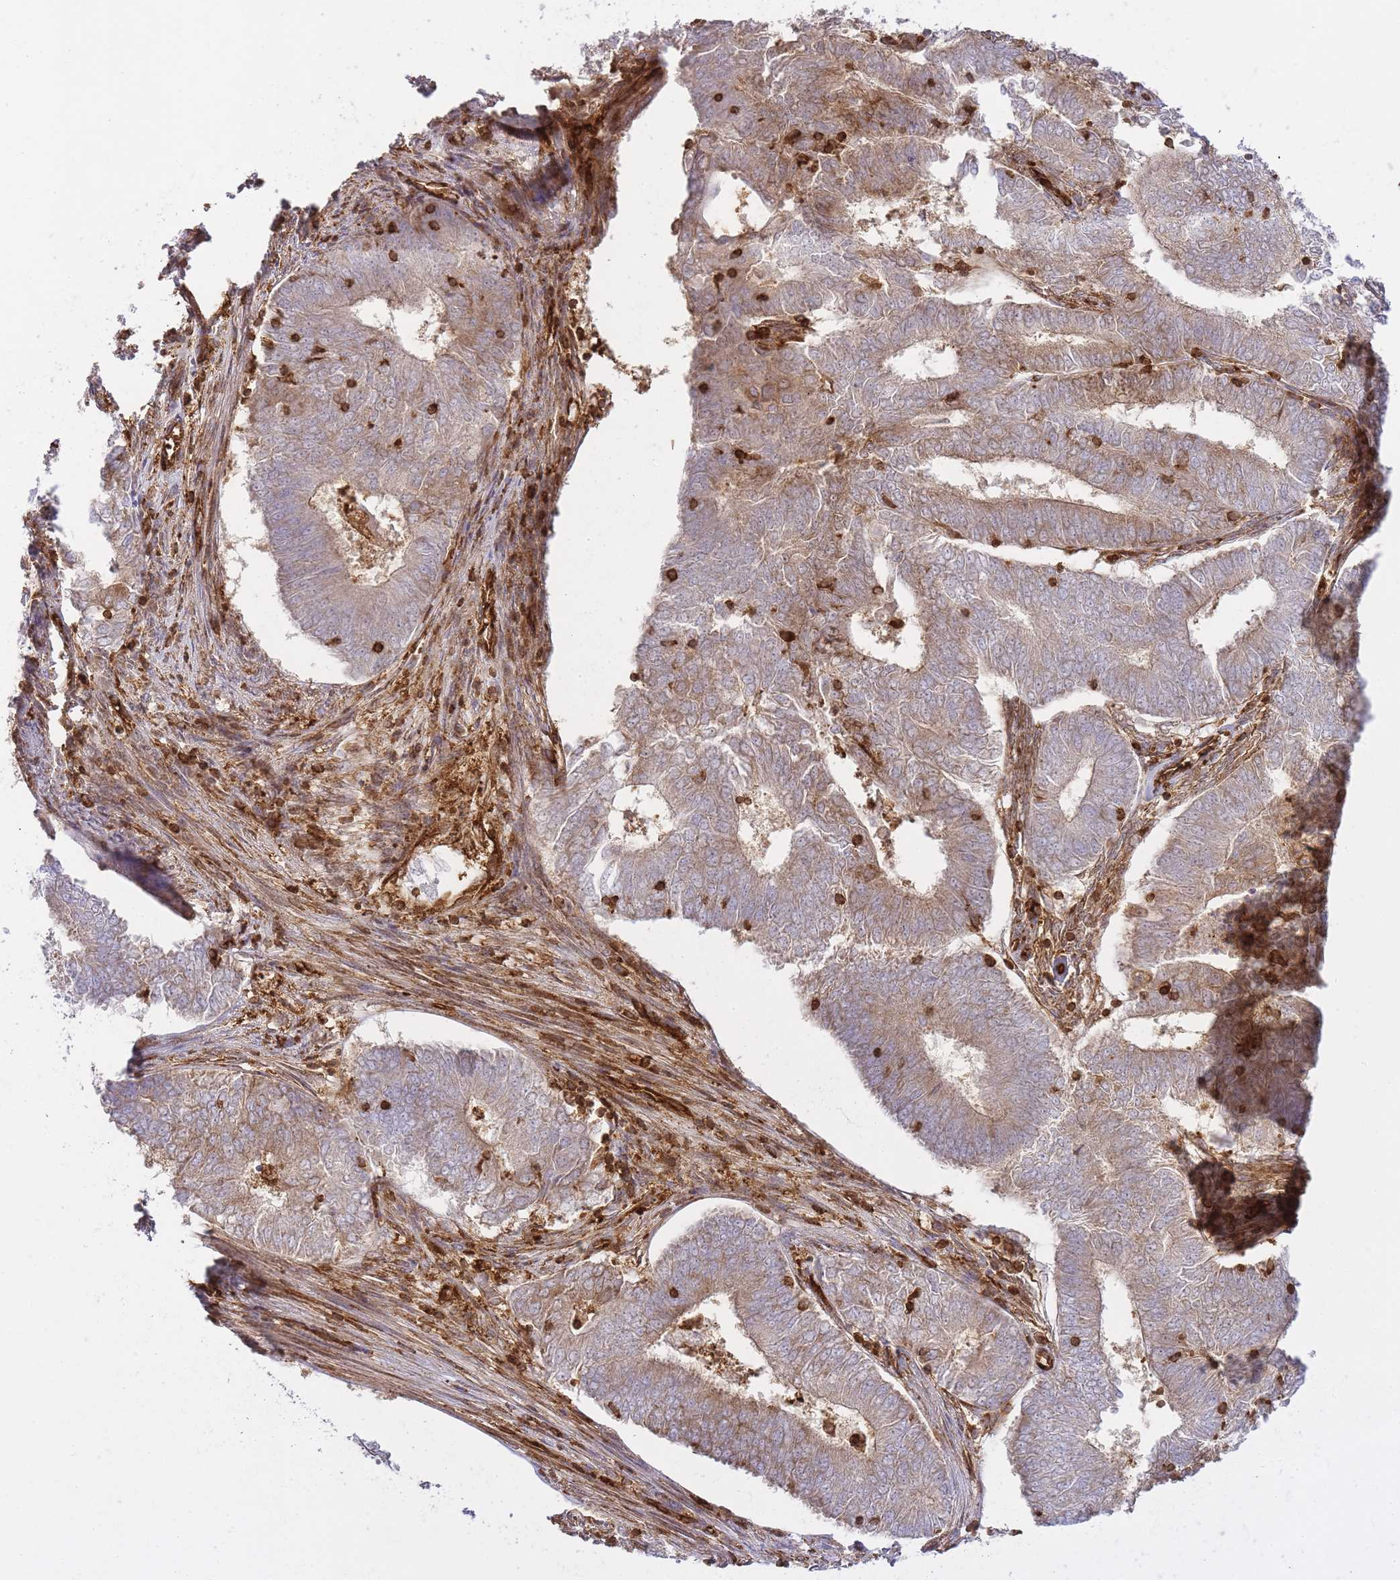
{"staining": {"intensity": "weak", "quantity": ">75%", "location": "cytoplasmic/membranous"}, "tissue": "endometrial cancer", "cell_type": "Tumor cells", "image_type": "cancer", "snomed": [{"axis": "morphology", "description": "Adenocarcinoma, NOS"}, {"axis": "topography", "description": "Endometrium"}], "caption": "Immunohistochemistry (IHC) (DAB) staining of human endometrial cancer (adenocarcinoma) demonstrates weak cytoplasmic/membranous protein positivity in about >75% of tumor cells. (Stains: DAB in brown, nuclei in blue, Microscopy: brightfield microscopy at high magnification).", "gene": "MSN", "patient": {"sex": "female", "age": 62}}